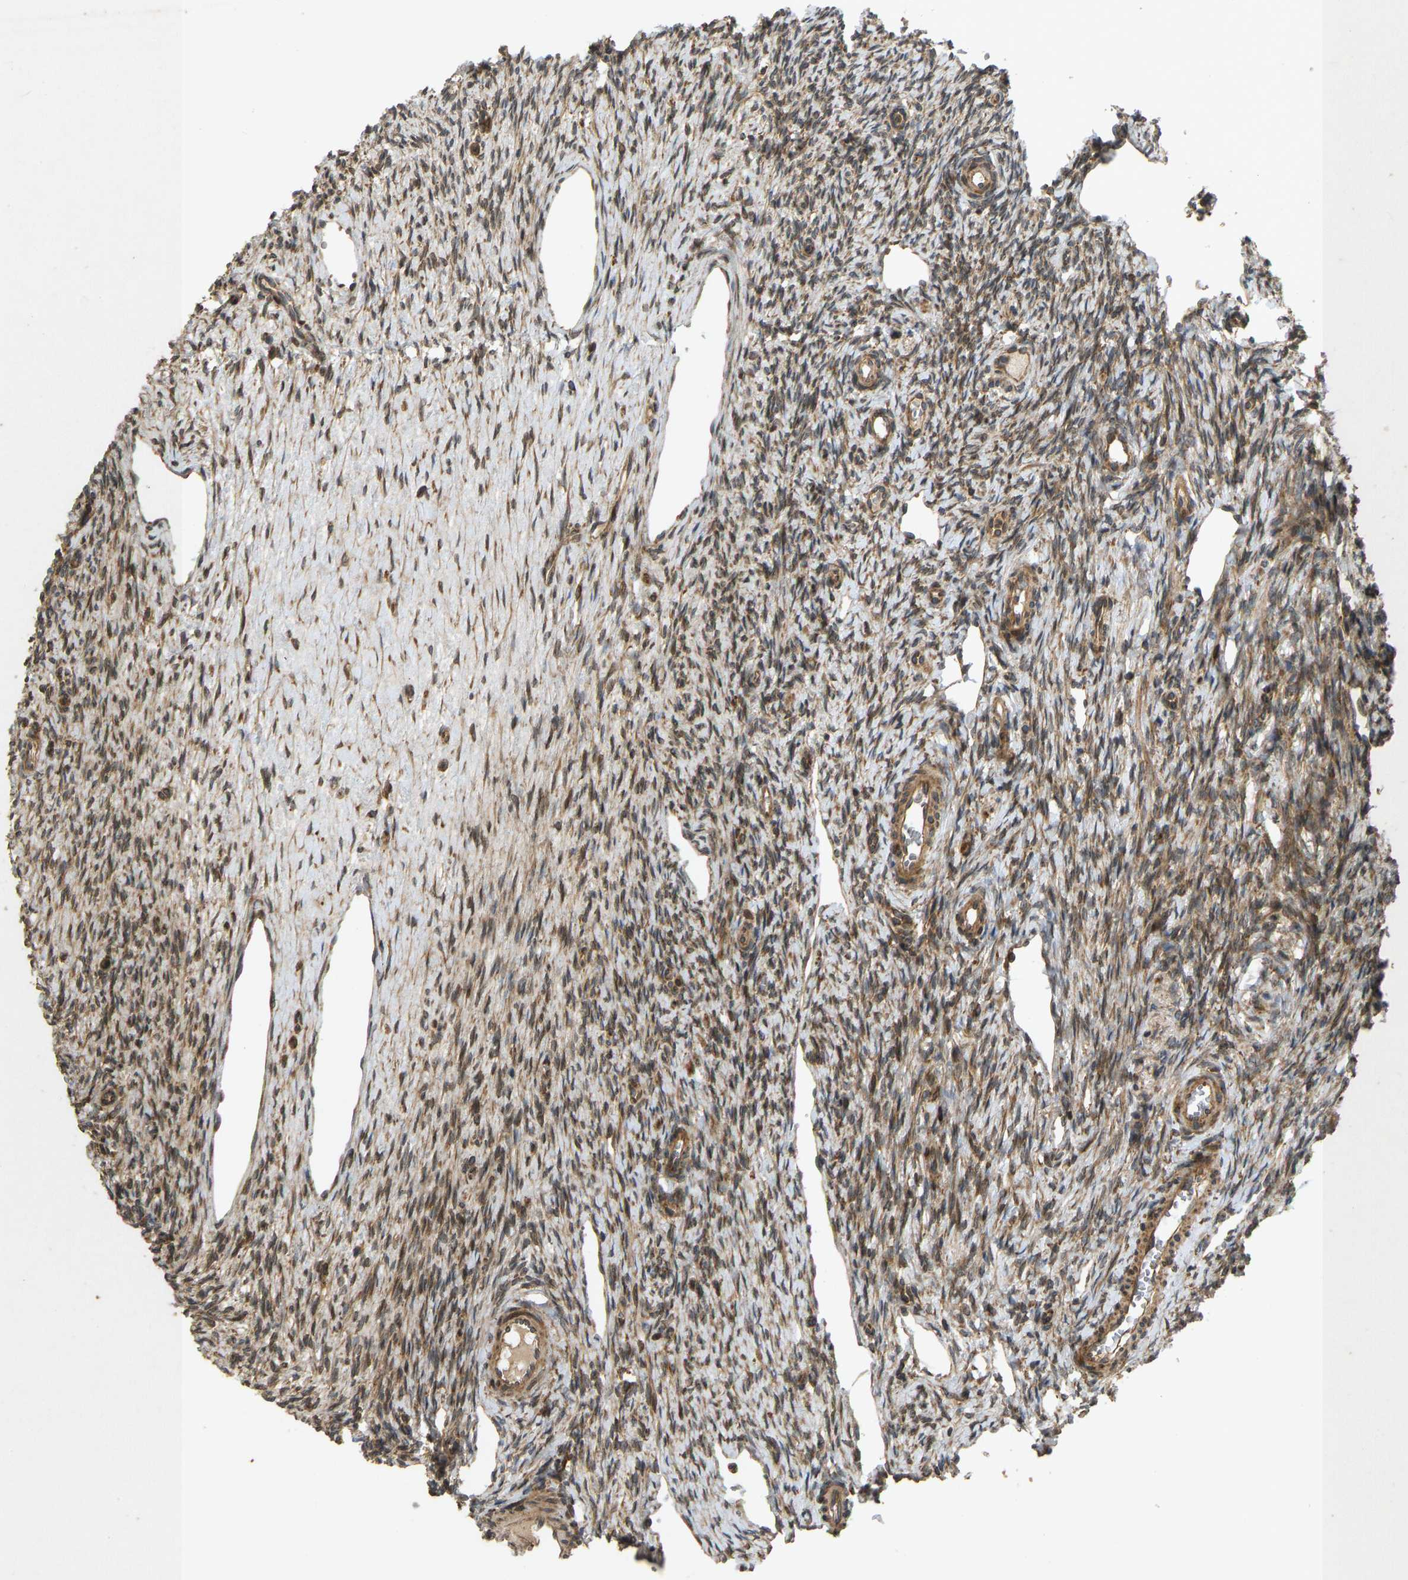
{"staining": {"intensity": "moderate", "quantity": ">75%", "location": "cytoplasmic/membranous"}, "tissue": "ovary", "cell_type": "Follicle cells", "image_type": "normal", "snomed": [{"axis": "morphology", "description": "Normal tissue, NOS"}, {"axis": "topography", "description": "Ovary"}], "caption": "Ovary stained with a brown dye reveals moderate cytoplasmic/membranous positive staining in approximately >75% of follicle cells.", "gene": "RPN2", "patient": {"sex": "female", "age": 33}}